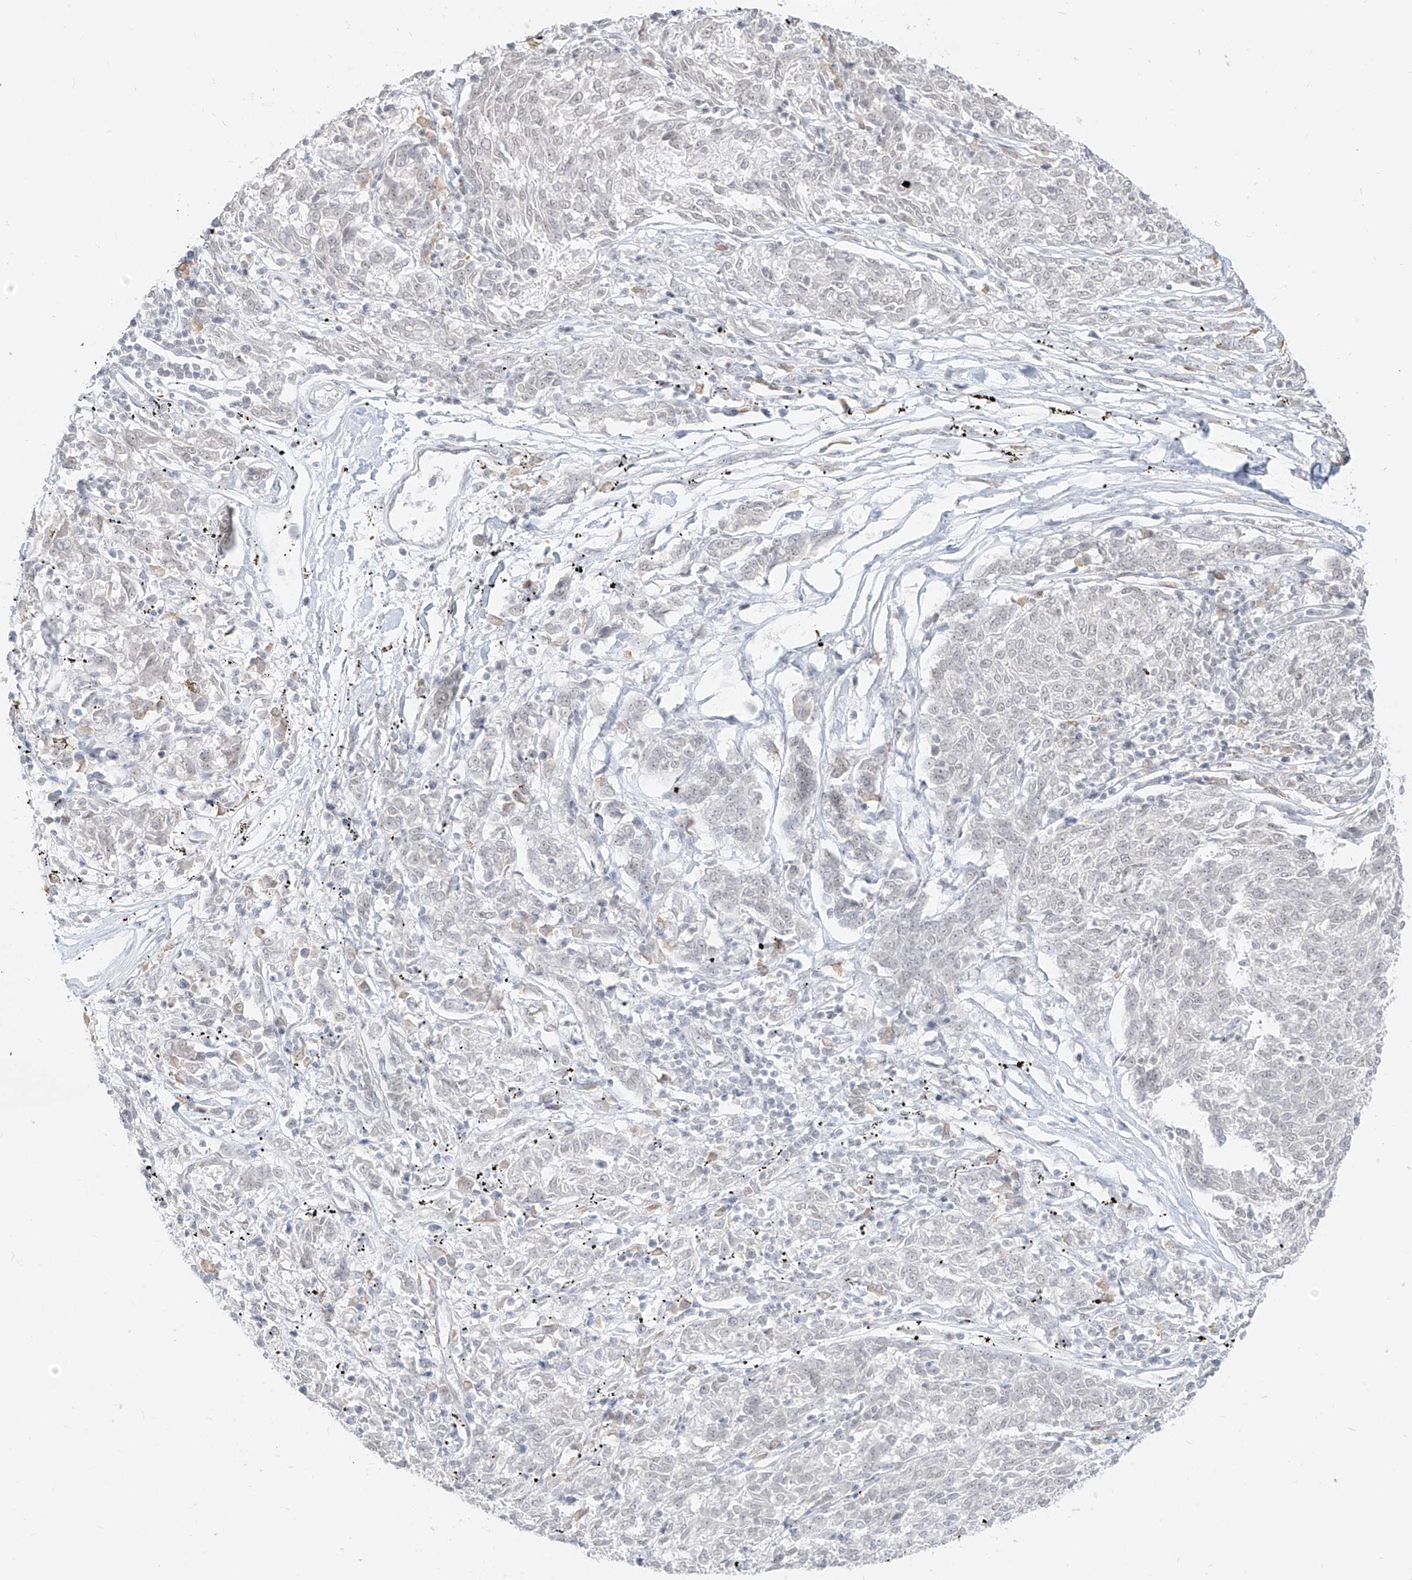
{"staining": {"intensity": "negative", "quantity": "none", "location": "none"}, "tissue": "melanoma", "cell_type": "Tumor cells", "image_type": "cancer", "snomed": [{"axis": "morphology", "description": "Malignant melanoma, NOS"}, {"axis": "topography", "description": "Skin"}], "caption": "Image shows no significant protein staining in tumor cells of malignant melanoma.", "gene": "SUPT5H", "patient": {"sex": "female", "age": 72}}